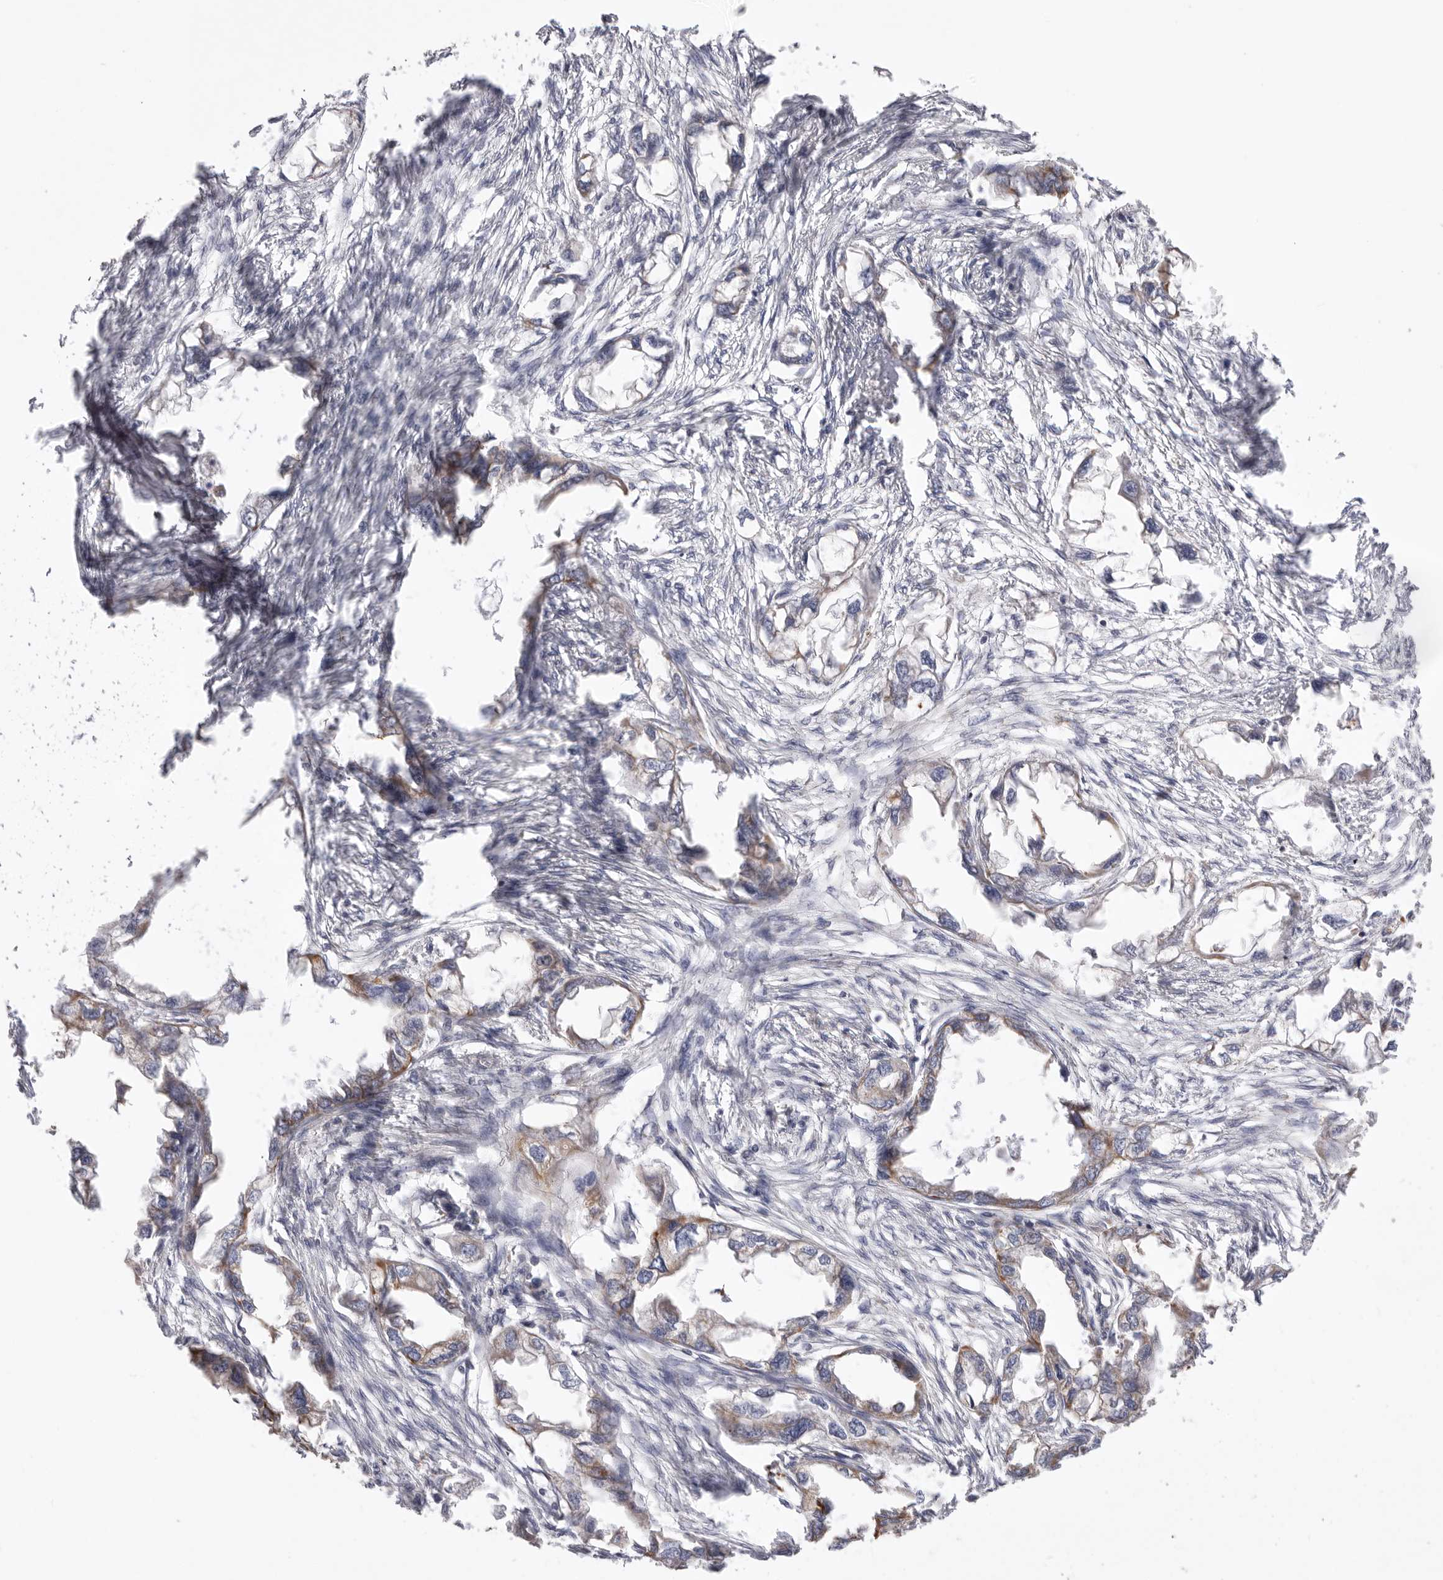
{"staining": {"intensity": "moderate", "quantity": "<25%", "location": "cytoplasmic/membranous"}, "tissue": "endometrial cancer", "cell_type": "Tumor cells", "image_type": "cancer", "snomed": [{"axis": "morphology", "description": "Adenocarcinoma, NOS"}, {"axis": "morphology", "description": "Adenocarcinoma, metastatic, NOS"}, {"axis": "topography", "description": "Adipose tissue"}, {"axis": "topography", "description": "Endometrium"}], "caption": "A high-resolution image shows IHC staining of endometrial cancer, which reveals moderate cytoplasmic/membranous staining in about <25% of tumor cells. (Stains: DAB in brown, nuclei in blue, Microscopy: brightfield microscopy at high magnification).", "gene": "VDAC3", "patient": {"sex": "female", "age": 67}}